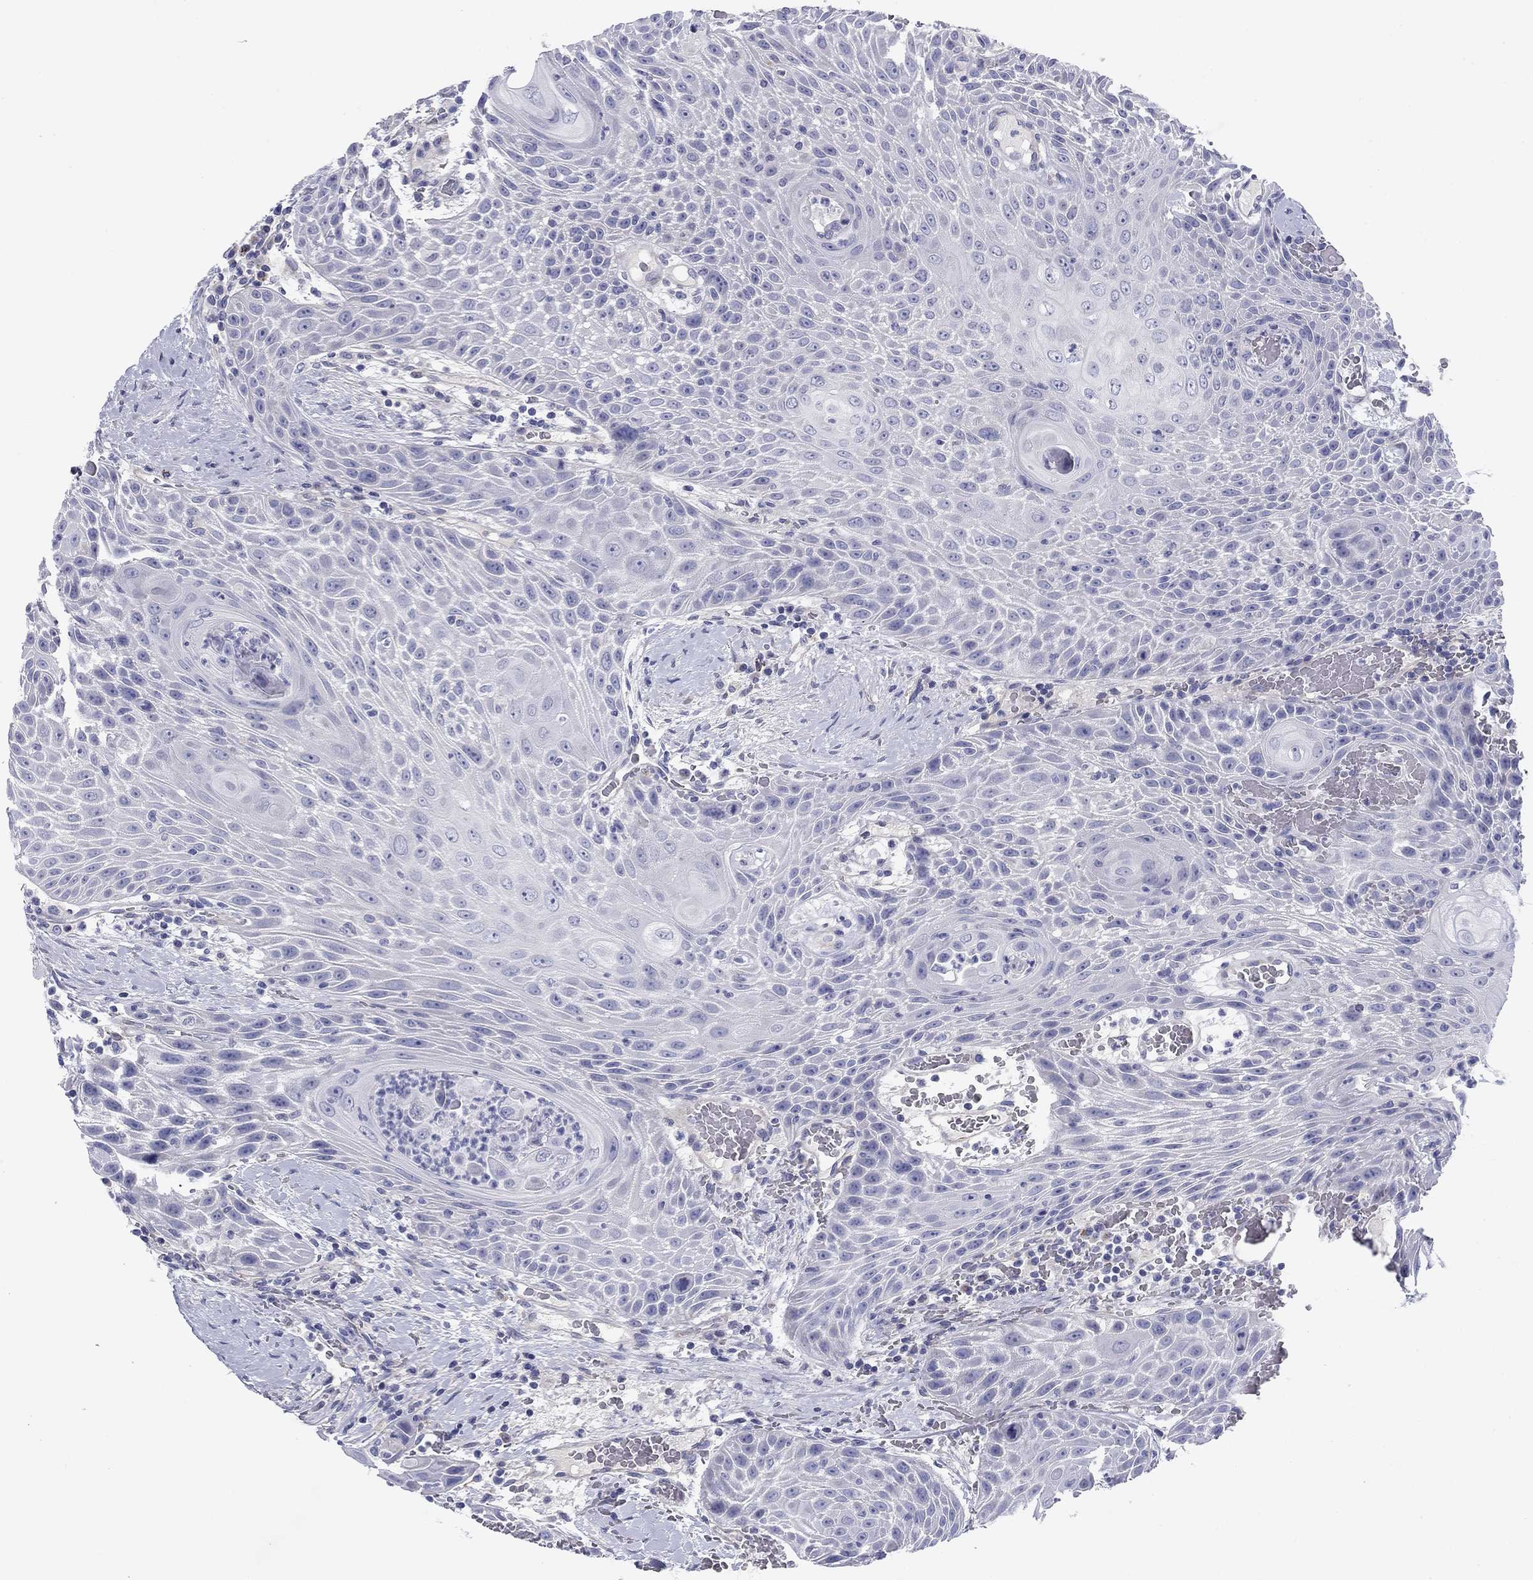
{"staining": {"intensity": "negative", "quantity": "none", "location": "none"}, "tissue": "head and neck cancer", "cell_type": "Tumor cells", "image_type": "cancer", "snomed": [{"axis": "morphology", "description": "Squamous cell carcinoma, NOS"}, {"axis": "topography", "description": "Head-Neck"}], "caption": "Immunohistochemical staining of squamous cell carcinoma (head and neck) exhibits no significant expression in tumor cells. The staining was performed using DAB to visualize the protein expression in brown, while the nuclei were stained in blue with hematoxylin (Magnification: 20x).", "gene": "SEPTIN3", "patient": {"sex": "male", "age": 69}}